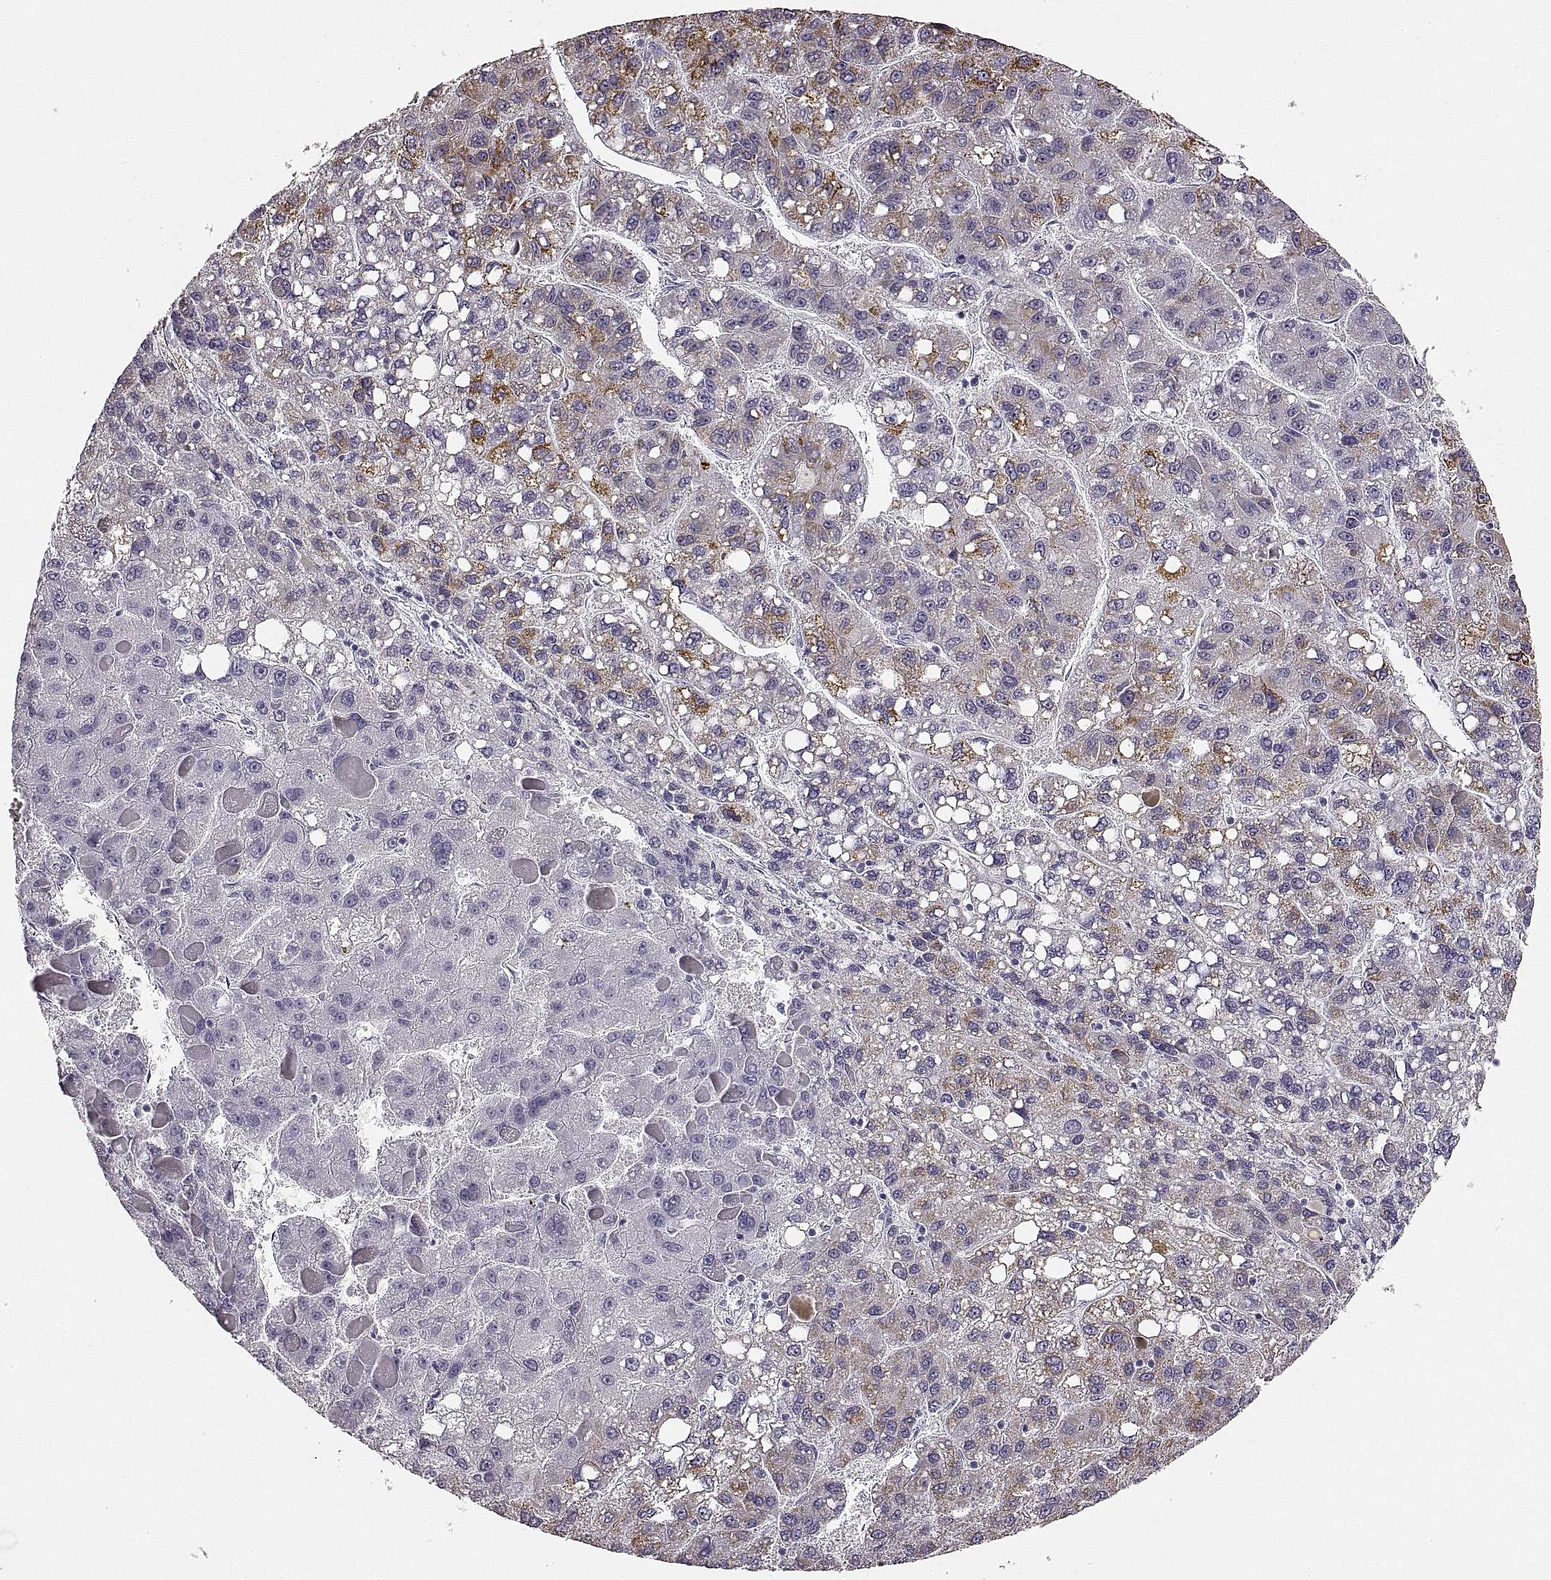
{"staining": {"intensity": "weak", "quantity": "25%-75%", "location": "cytoplasmic/membranous"}, "tissue": "liver cancer", "cell_type": "Tumor cells", "image_type": "cancer", "snomed": [{"axis": "morphology", "description": "Carcinoma, Hepatocellular, NOS"}, {"axis": "topography", "description": "Liver"}], "caption": "Liver cancer (hepatocellular carcinoma) stained for a protein reveals weak cytoplasmic/membranous positivity in tumor cells. The protein of interest is stained brown, and the nuclei are stained in blue (DAB IHC with brightfield microscopy, high magnification).", "gene": "RDH13", "patient": {"sex": "female", "age": 82}}